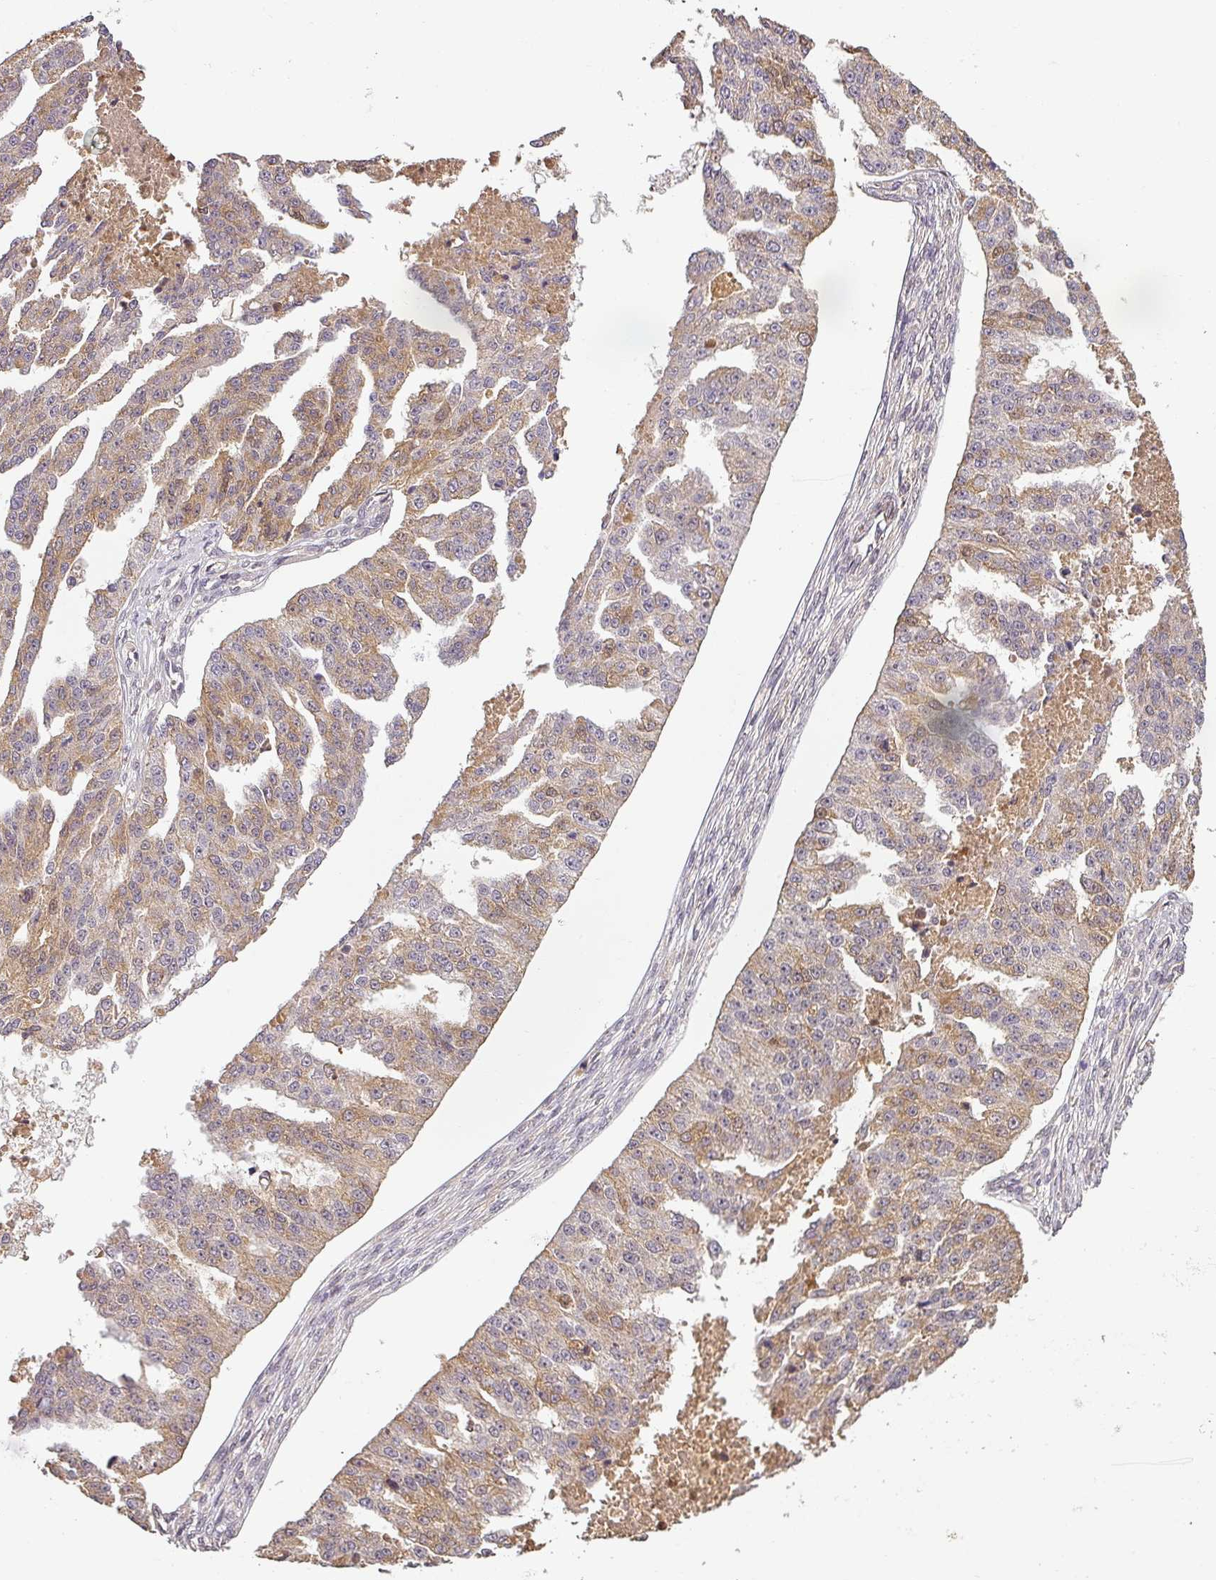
{"staining": {"intensity": "moderate", "quantity": "25%-75%", "location": "cytoplasmic/membranous"}, "tissue": "ovarian cancer", "cell_type": "Tumor cells", "image_type": "cancer", "snomed": [{"axis": "morphology", "description": "Cystadenocarcinoma, serous, NOS"}, {"axis": "topography", "description": "Ovary"}], "caption": "About 25%-75% of tumor cells in human serous cystadenocarcinoma (ovarian) show moderate cytoplasmic/membranous protein positivity as visualized by brown immunohistochemical staining.", "gene": "BPIFB3", "patient": {"sex": "female", "age": 58}}